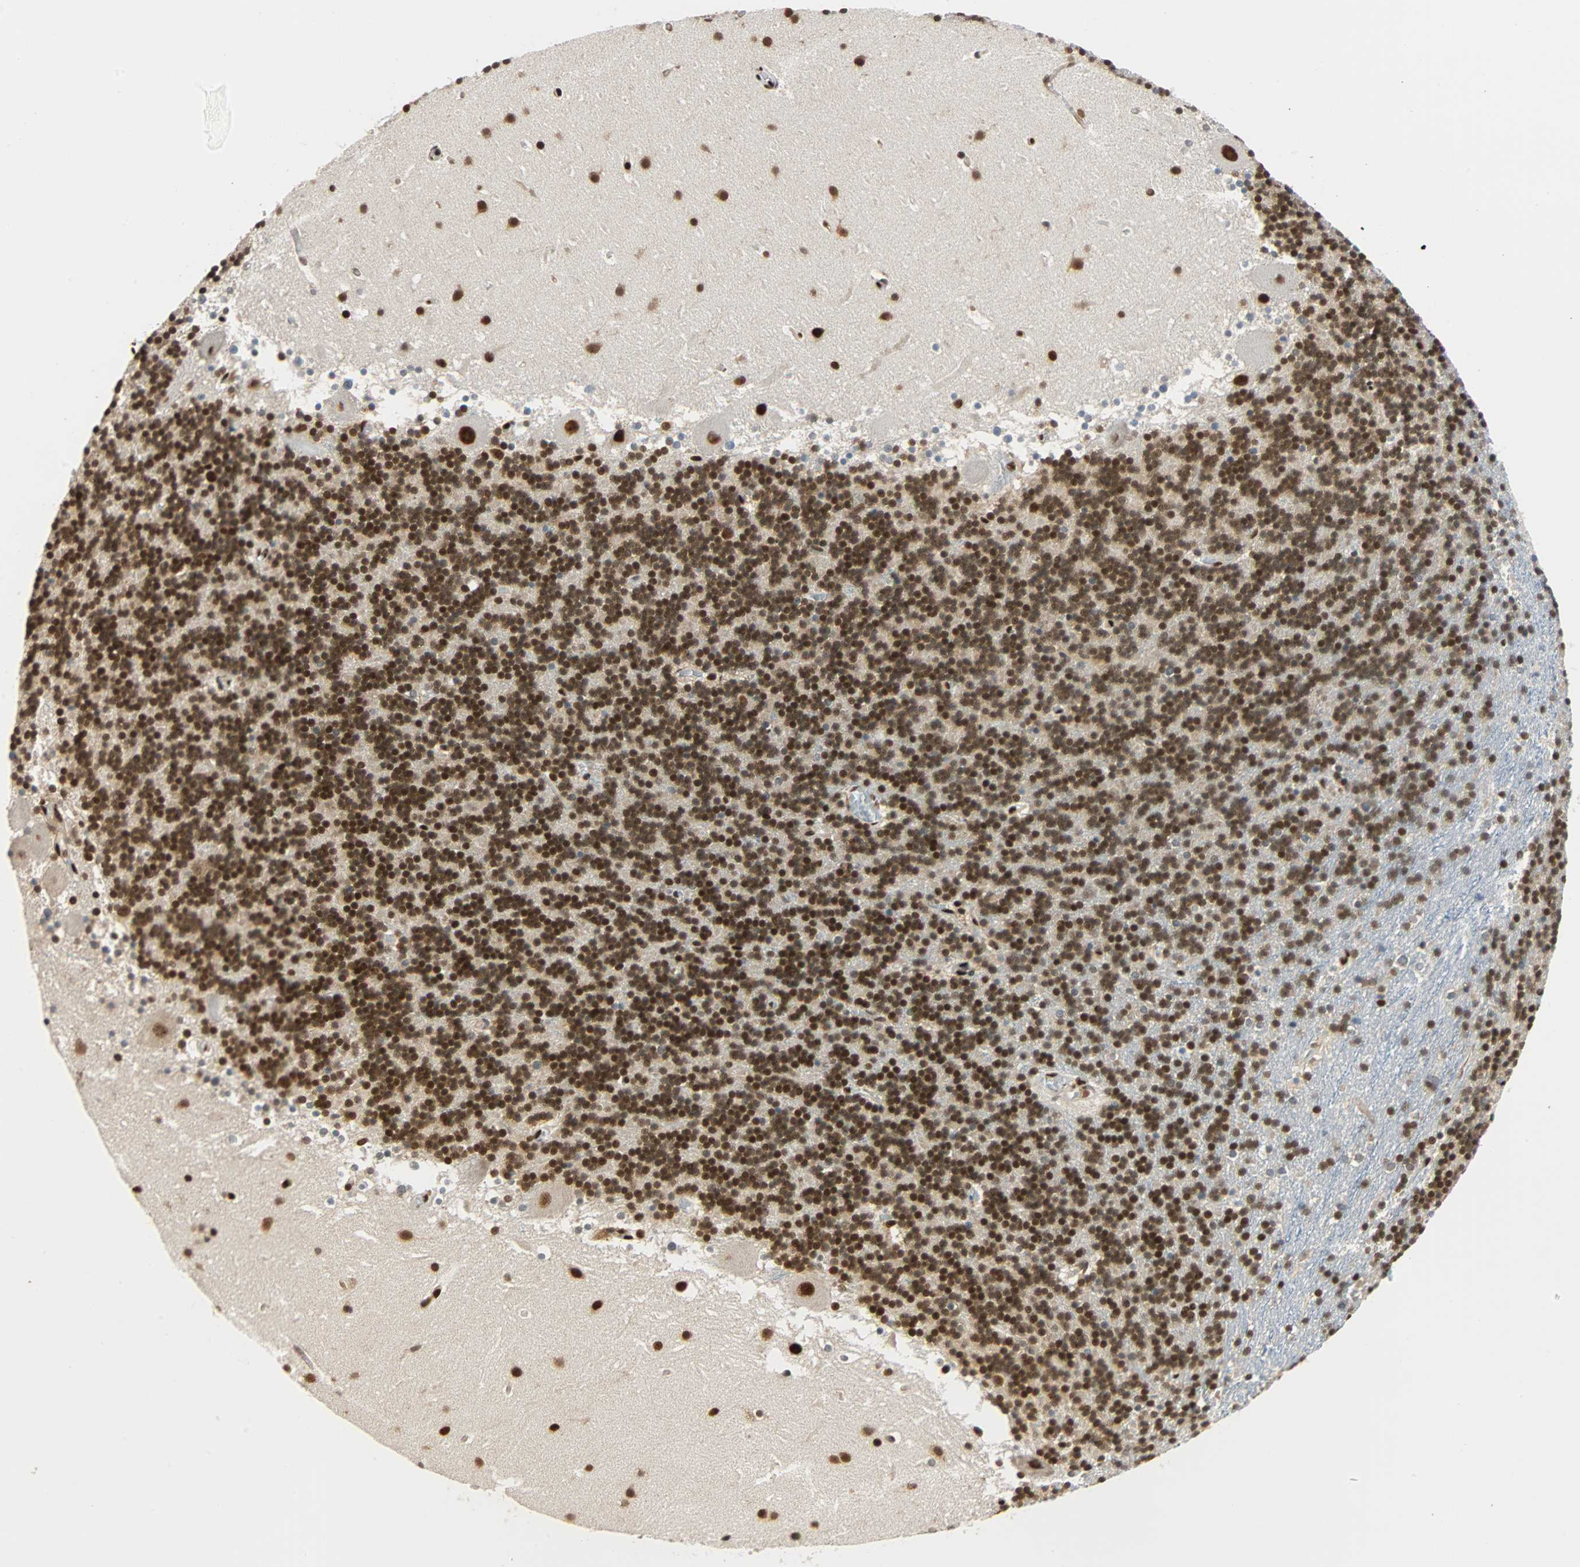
{"staining": {"intensity": "strong", "quantity": ">75%", "location": "nuclear"}, "tissue": "cerebellum", "cell_type": "Cells in granular layer", "image_type": "normal", "snomed": [{"axis": "morphology", "description": "Normal tissue, NOS"}, {"axis": "topography", "description": "Cerebellum"}], "caption": "About >75% of cells in granular layer in normal human cerebellum demonstrate strong nuclear protein positivity as visualized by brown immunohistochemical staining.", "gene": "CDK12", "patient": {"sex": "male", "age": 45}}